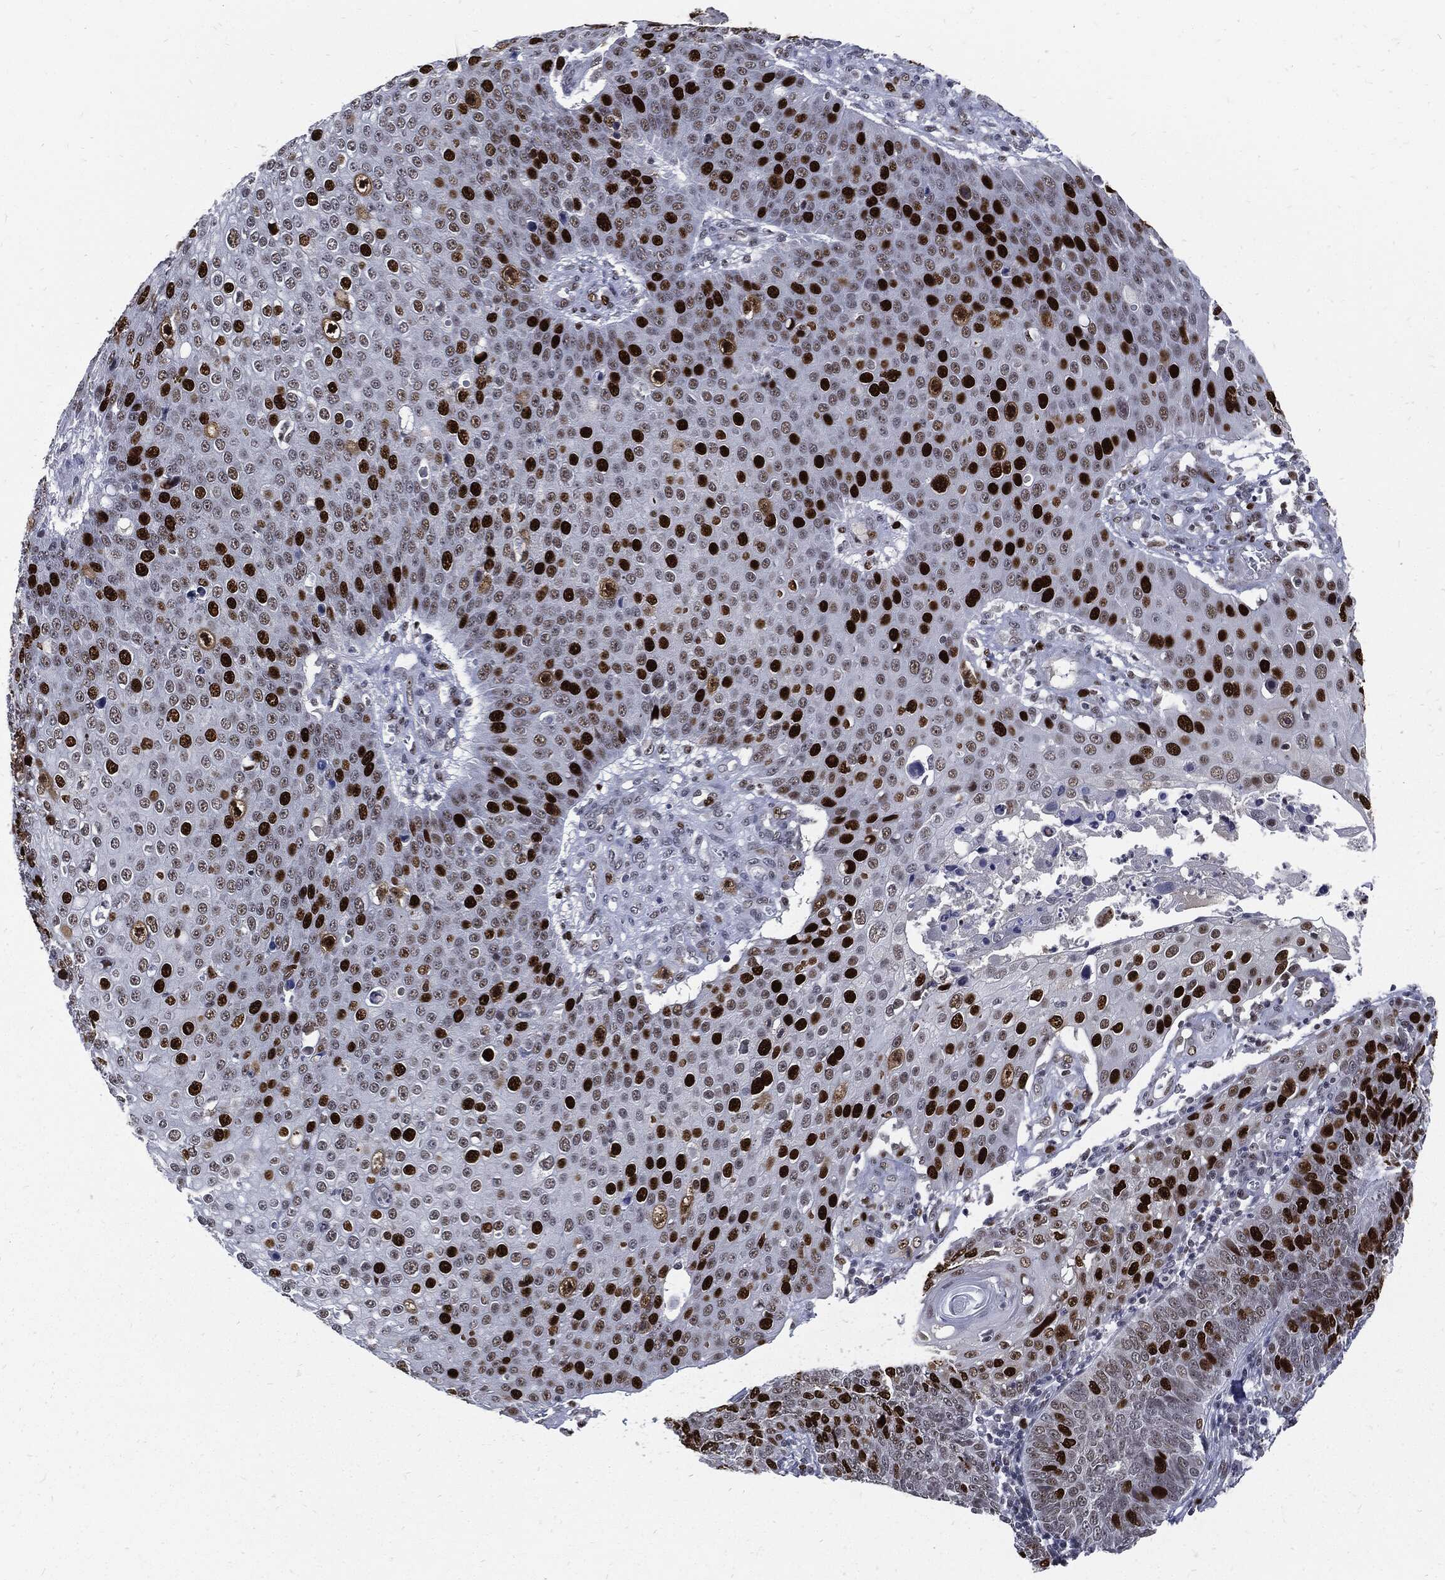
{"staining": {"intensity": "strong", "quantity": "<25%", "location": "nuclear"}, "tissue": "skin cancer", "cell_type": "Tumor cells", "image_type": "cancer", "snomed": [{"axis": "morphology", "description": "Squamous cell carcinoma, NOS"}, {"axis": "topography", "description": "Skin"}], "caption": "This photomicrograph reveals immunohistochemistry (IHC) staining of human squamous cell carcinoma (skin), with medium strong nuclear expression in approximately <25% of tumor cells.", "gene": "NBN", "patient": {"sex": "male", "age": 71}}